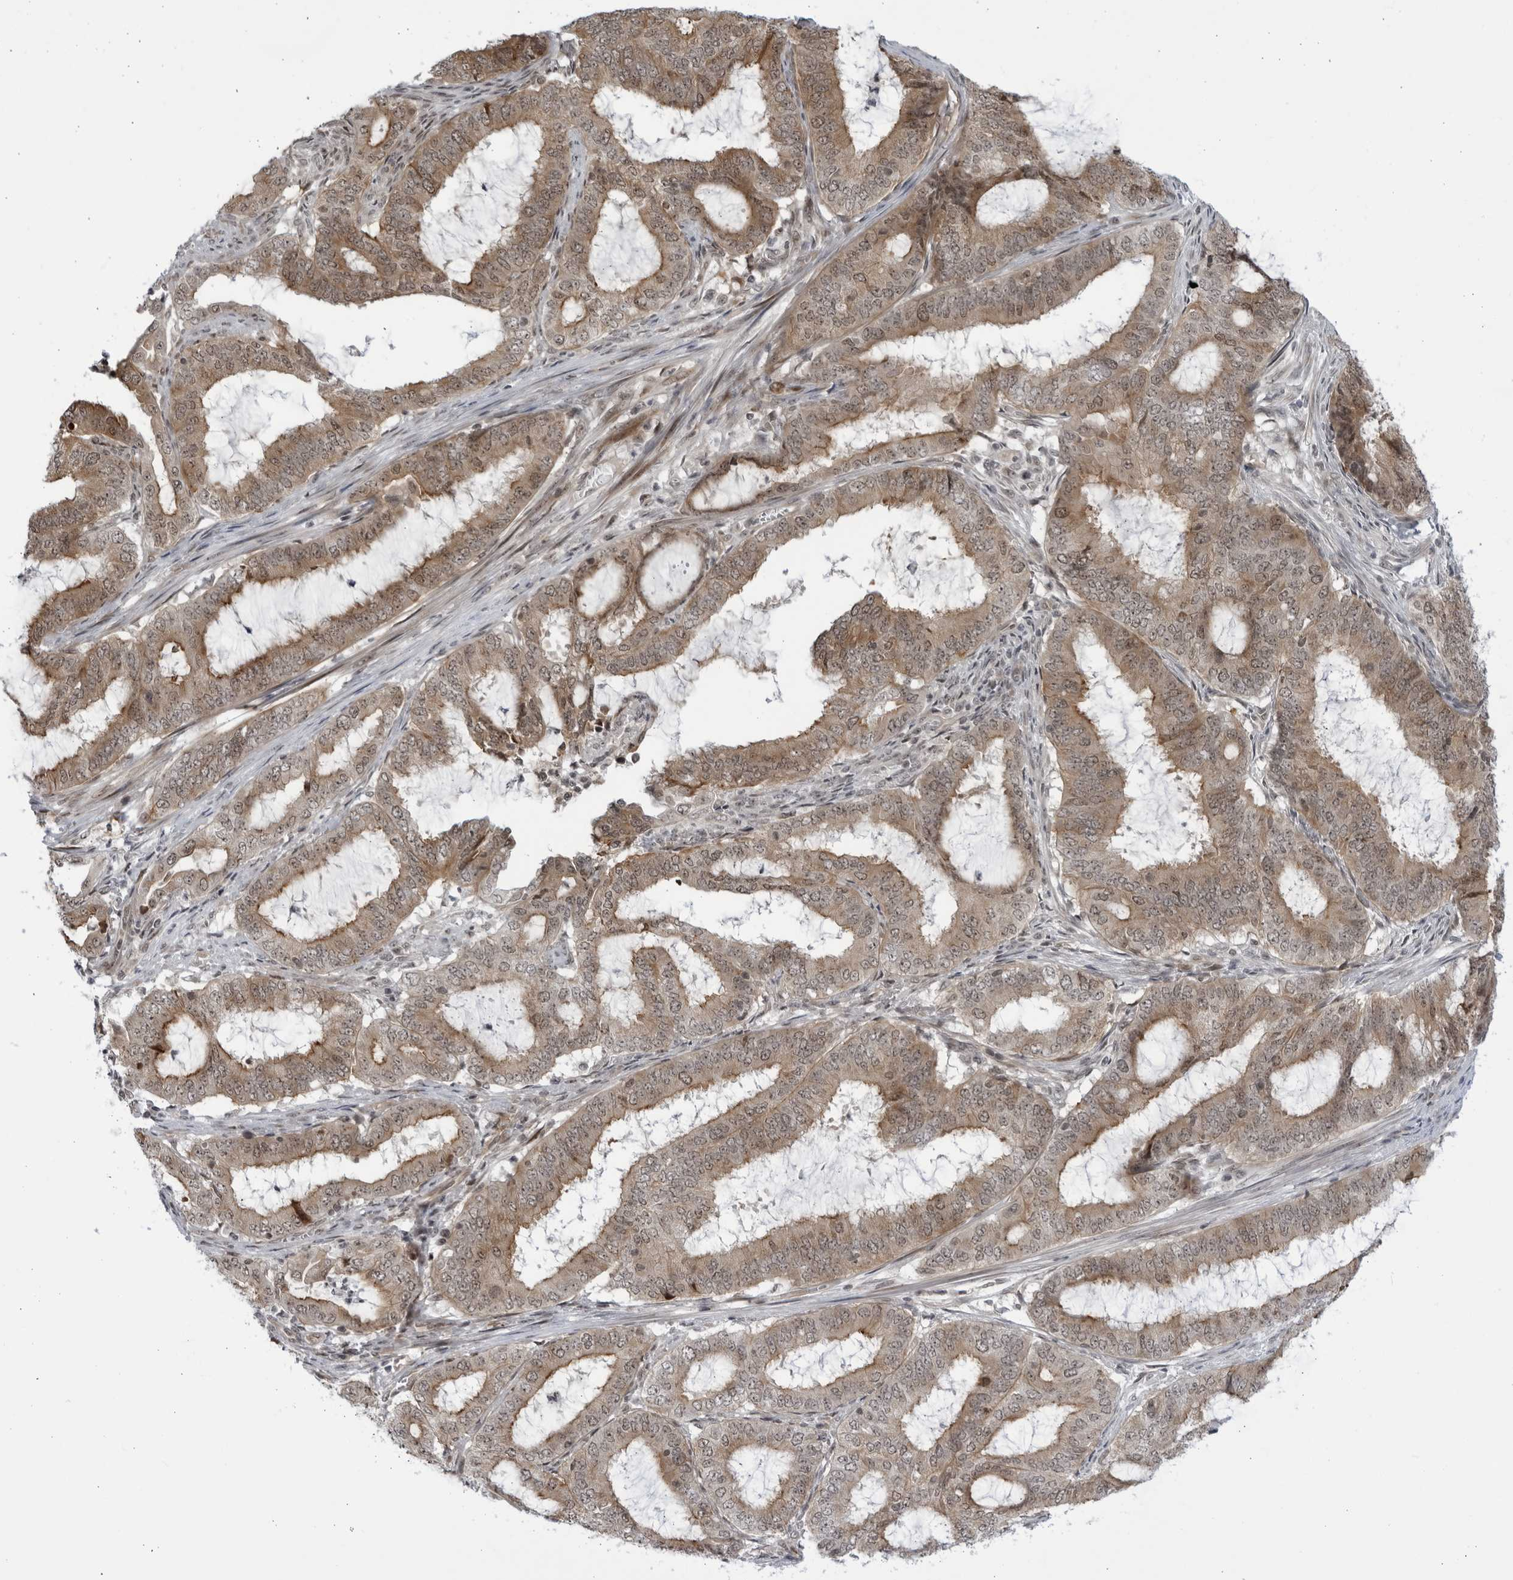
{"staining": {"intensity": "moderate", "quantity": ">75%", "location": "cytoplasmic/membranous,nuclear"}, "tissue": "endometrial cancer", "cell_type": "Tumor cells", "image_type": "cancer", "snomed": [{"axis": "morphology", "description": "Adenocarcinoma, NOS"}, {"axis": "topography", "description": "Endometrium"}], "caption": "Endometrial cancer stained for a protein (brown) displays moderate cytoplasmic/membranous and nuclear positive expression in about >75% of tumor cells.", "gene": "ITGB3BP", "patient": {"sex": "female", "age": 51}}